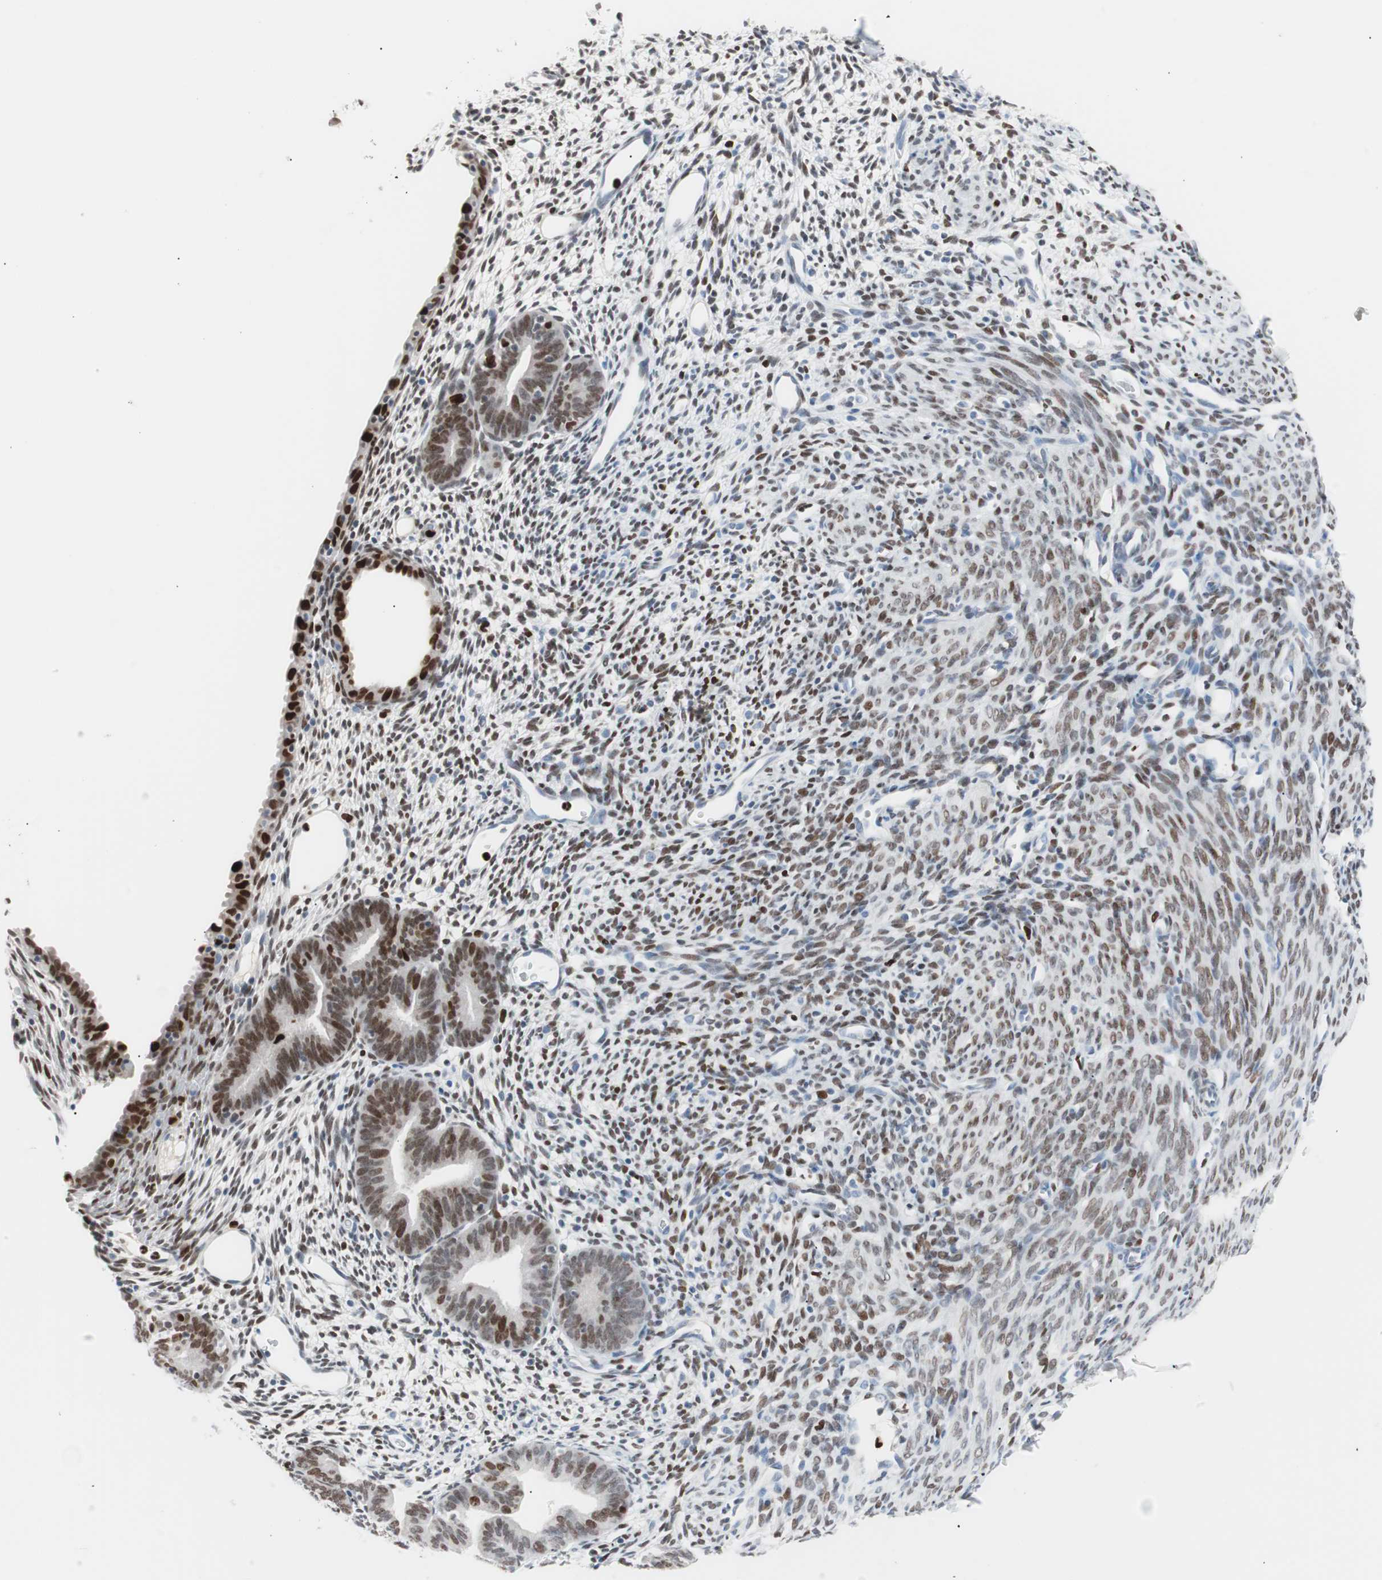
{"staining": {"intensity": "moderate", "quantity": ">75%", "location": "nuclear"}, "tissue": "endometrium", "cell_type": "Cells in endometrial stroma", "image_type": "normal", "snomed": [{"axis": "morphology", "description": "Normal tissue, NOS"}, {"axis": "morphology", "description": "Atrophy, NOS"}, {"axis": "topography", "description": "Uterus"}, {"axis": "topography", "description": "Endometrium"}], "caption": "Protein expression analysis of unremarkable human endometrium reveals moderate nuclear positivity in about >75% of cells in endometrial stroma.", "gene": "CEBPB", "patient": {"sex": "female", "age": 68}}